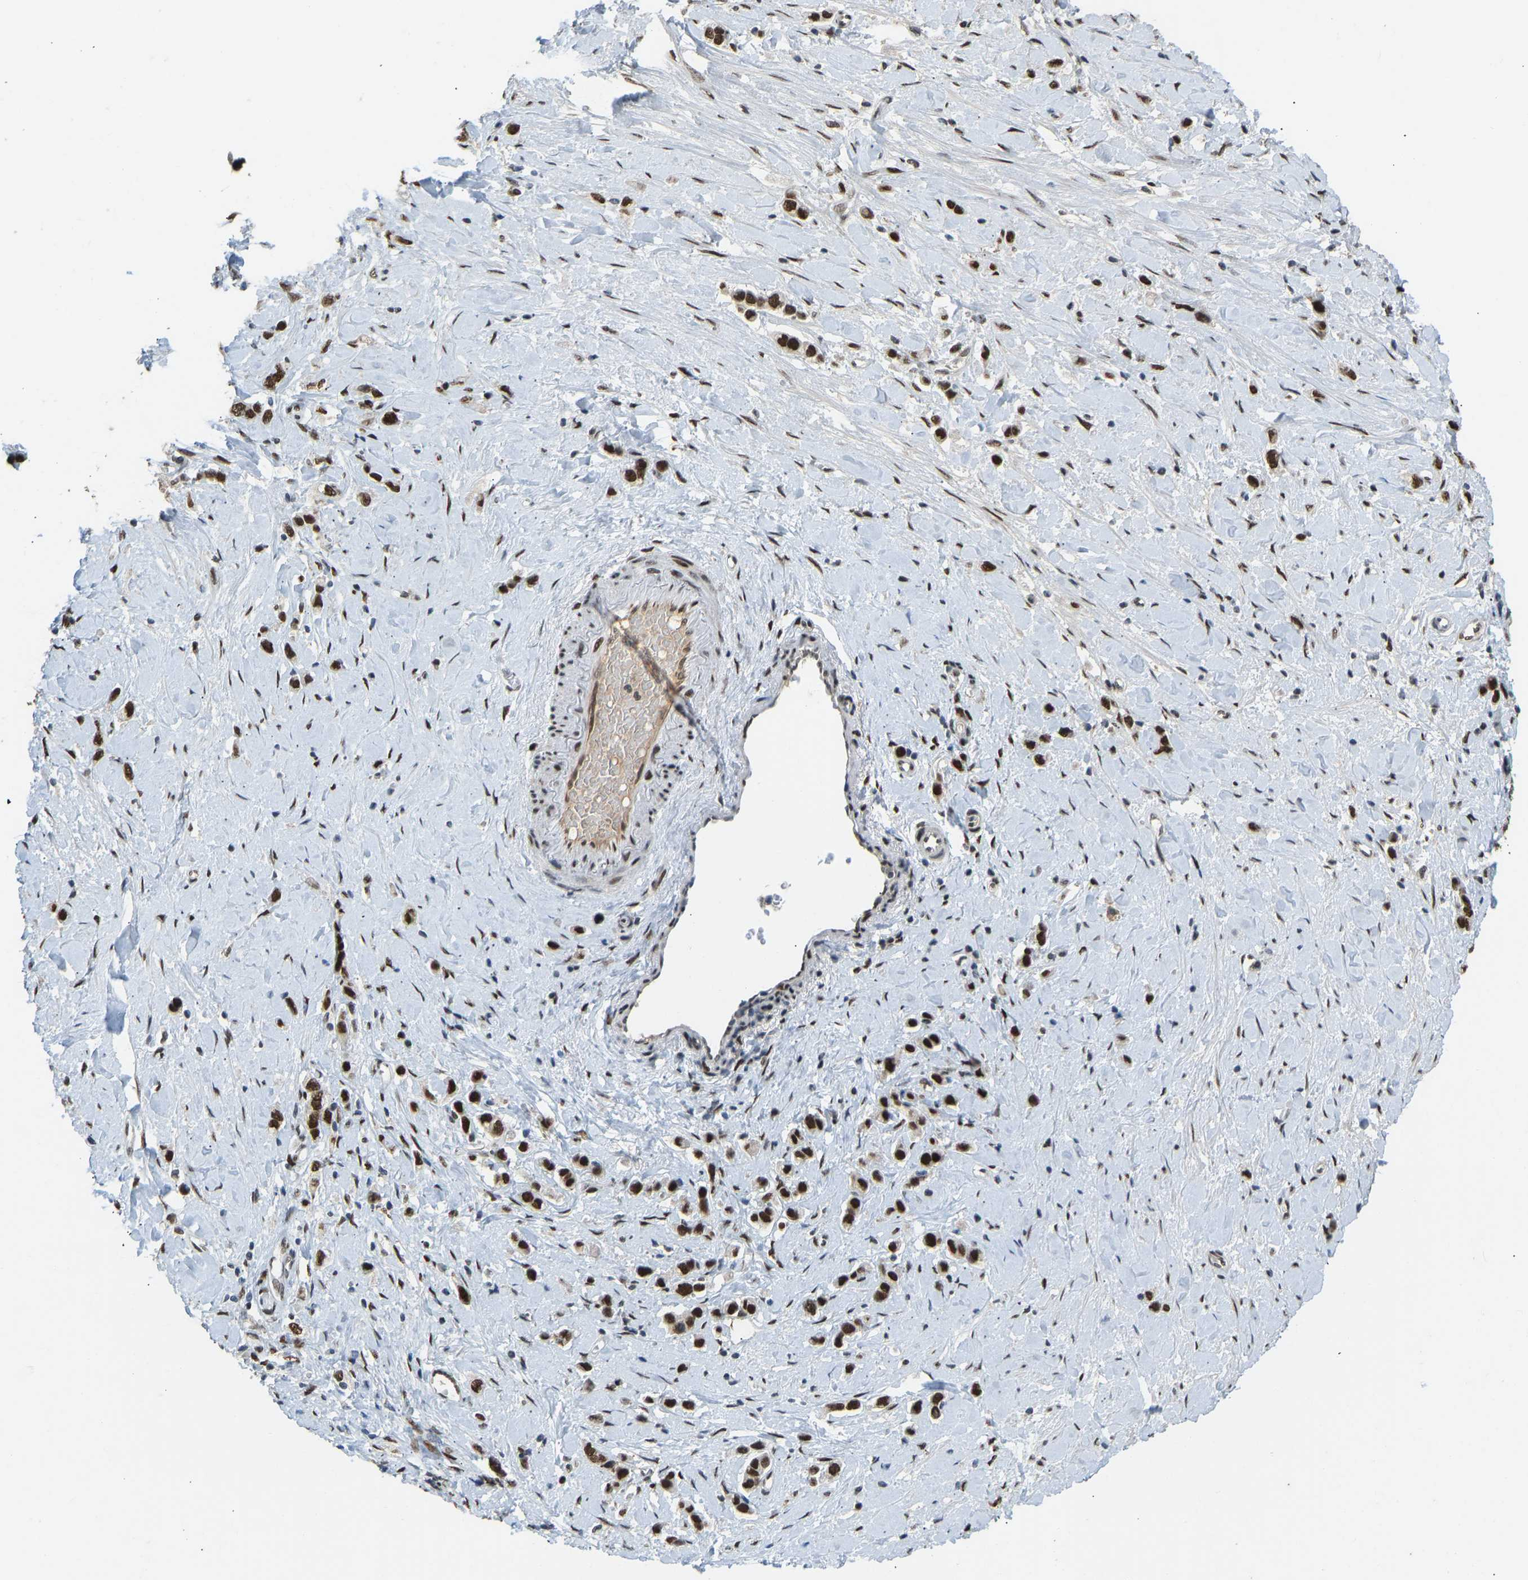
{"staining": {"intensity": "strong", "quantity": ">75%", "location": "nuclear"}, "tissue": "stomach cancer", "cell_type": "Tumor cells", "image_type": "cancer", "snomed": [{"axis": "morphology", "description": "Adenocarcinoma, NOS"}, {"axis": "topography", "description": "Stomach"}], "caption": "A photomicrograph showing strong nuclear positivity in approximately >75% of tumor cells in adenocarcinoma (stomach), as visualized by brown immunohistochemical staining.", "gene": "FOXK1", "patient": {"sex": "female", "age": 65}}